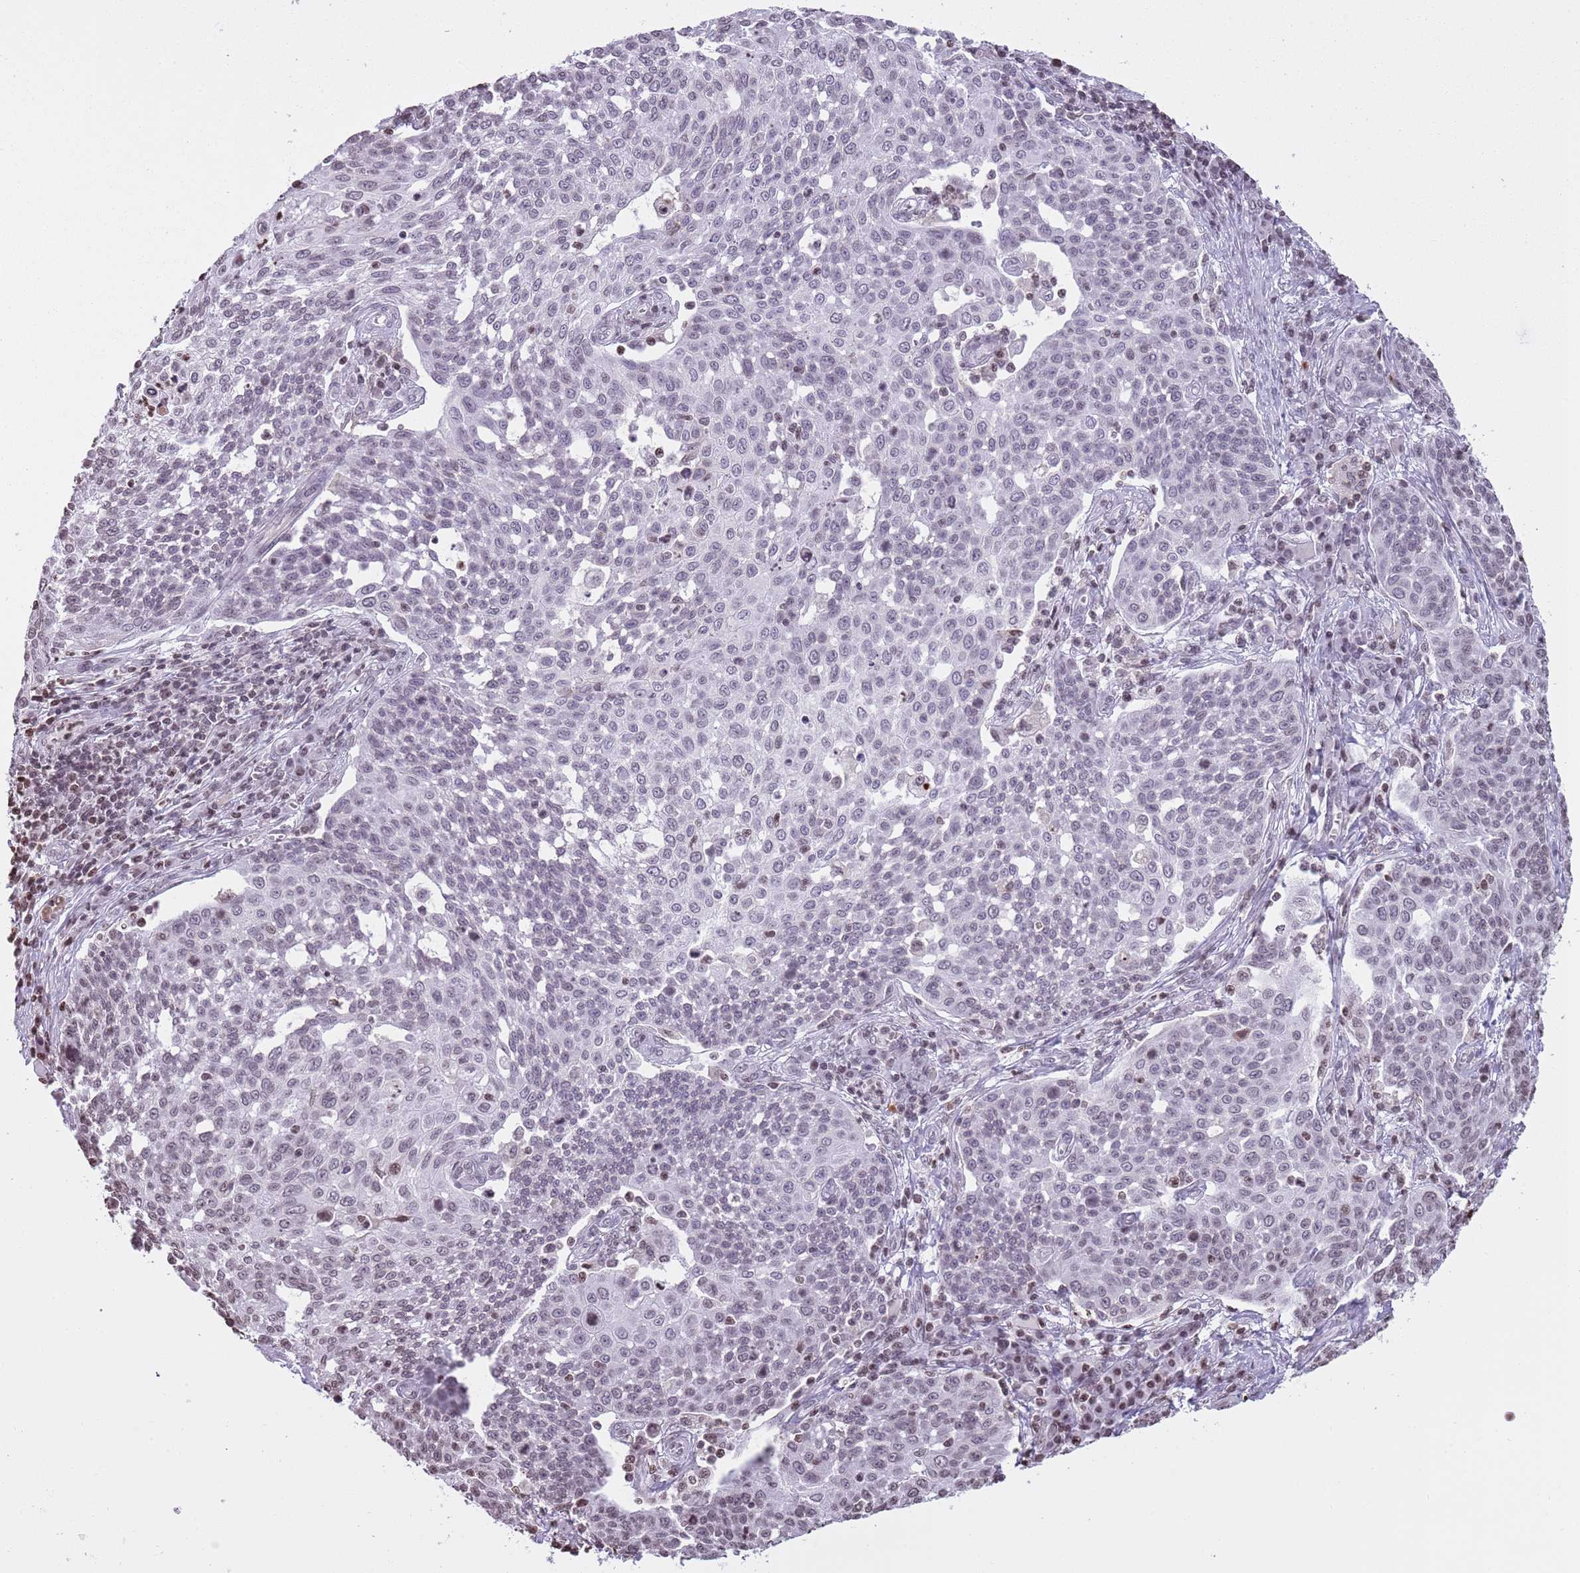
{"staining": {"intensity": "weak", "quantity": "<25%", "location": "nuclear"}, "tissue": "cervical cancer", "cell_type": "Tumor cells", "image_type": "cancer", "snomed": [{"axis": "morphology", "description": "Squamous cell carcinoma, NOS"}, {"axis": "topography", "description": "Cervix"}], "caption": "Immunohistochemical staining of cervical squamous cell carcinoma reveals no significant positivity in tumor cells.", "gene": "KPNA3", "patient": {"sex": "female", "age": 34}}